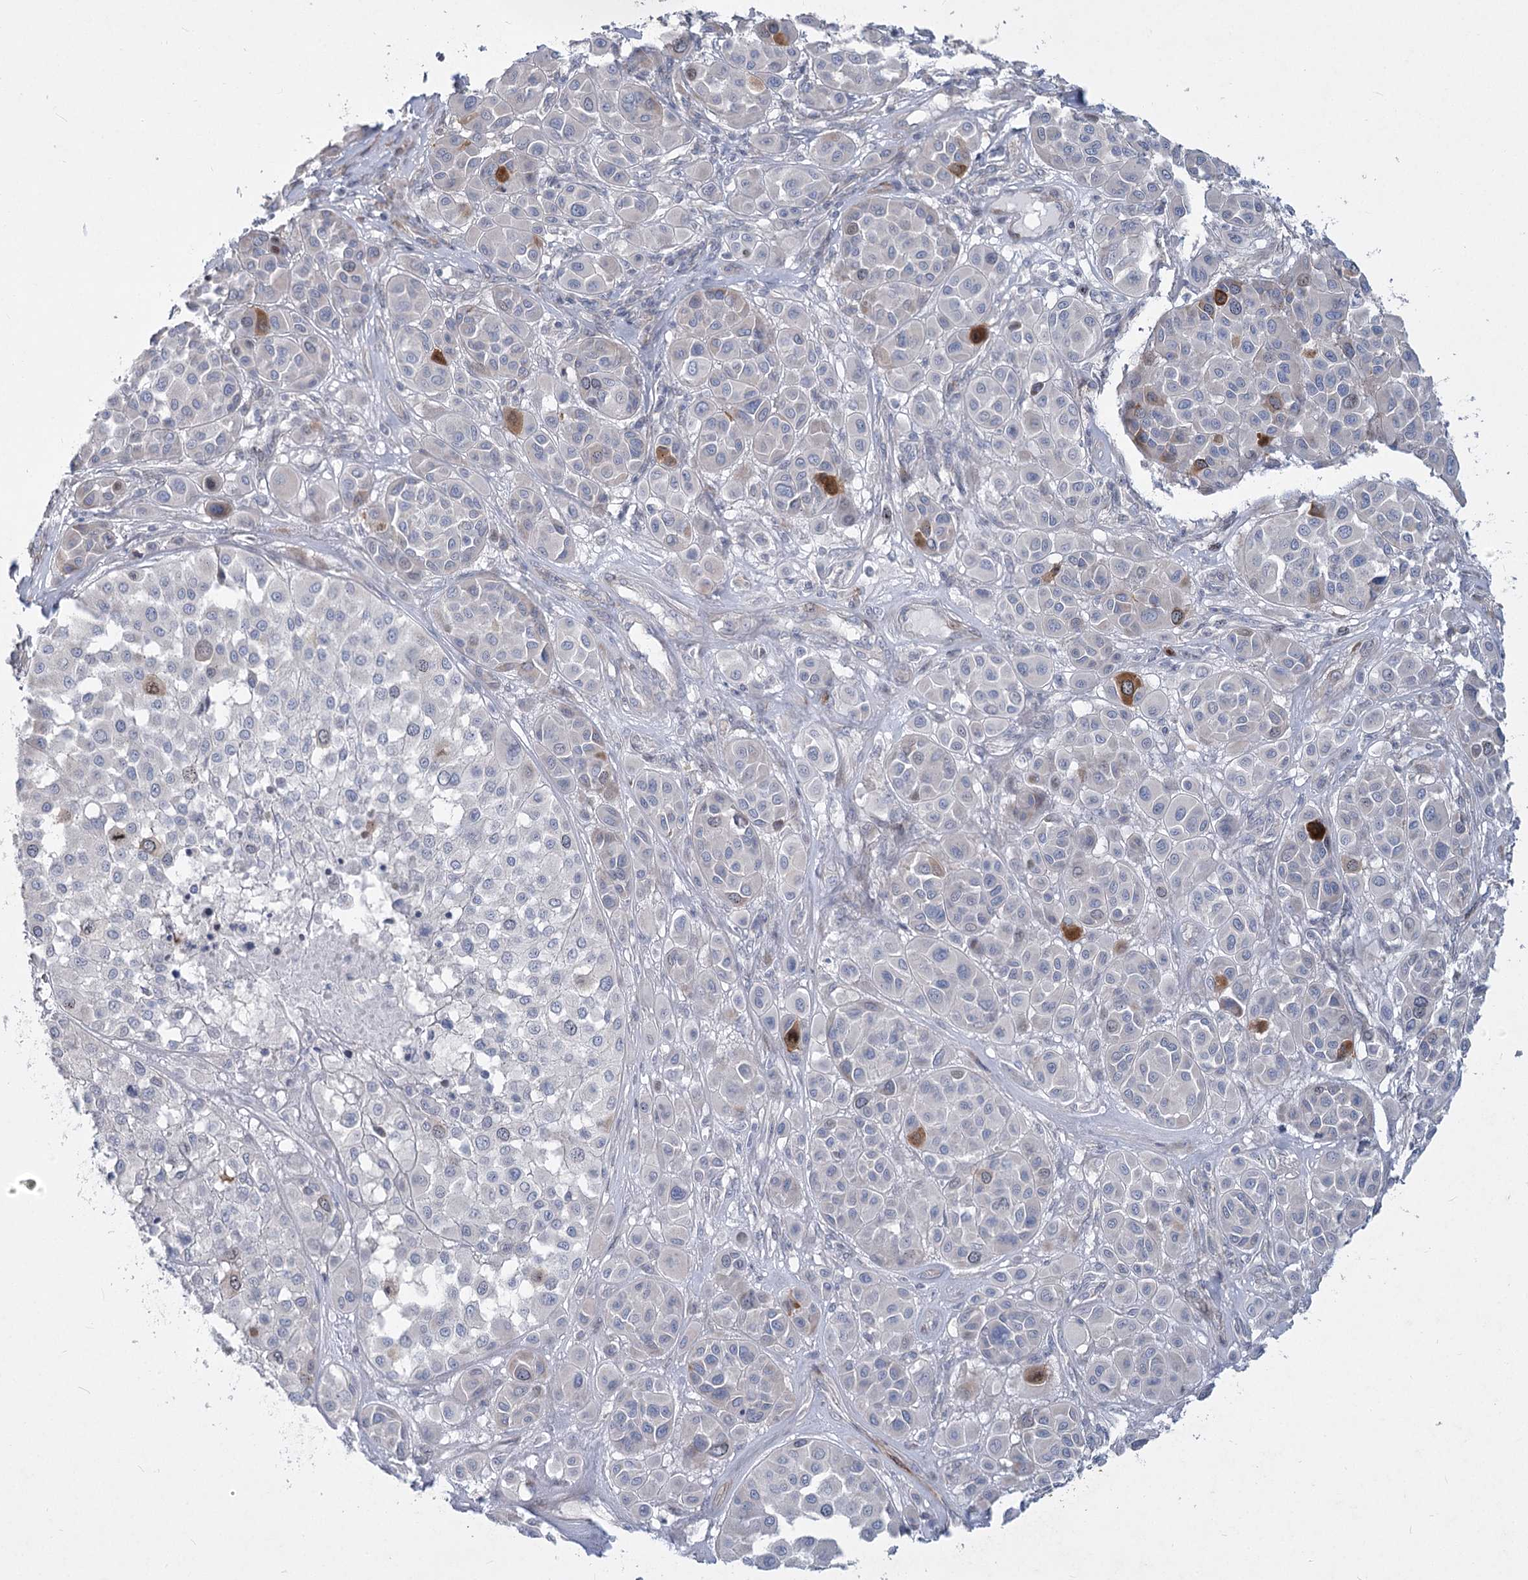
{"staining": {"intensity": "moderate", "quantity": "<25%", "location": "cytoplasmic/membranous,nuclear"}, "tissue": "melanoma", "cell_type": "Tumor cells", "image_type": "cancer", "snomed": [{"axis": "morphology", "description": "Malignant melanoma, Metastatic site"}, {"axis": "topography", "description": "Soft tissue"}], "caption": "About <25% of tumor cells in human malignant melanoma (metastatic site) exhibit moderate cytoplasmic/membranous and nuclear protein positivity as visualized by brown immunohistochemical staining.", "gene": "ABITRAM", "patient": {"sex": "male", "age": 41}}